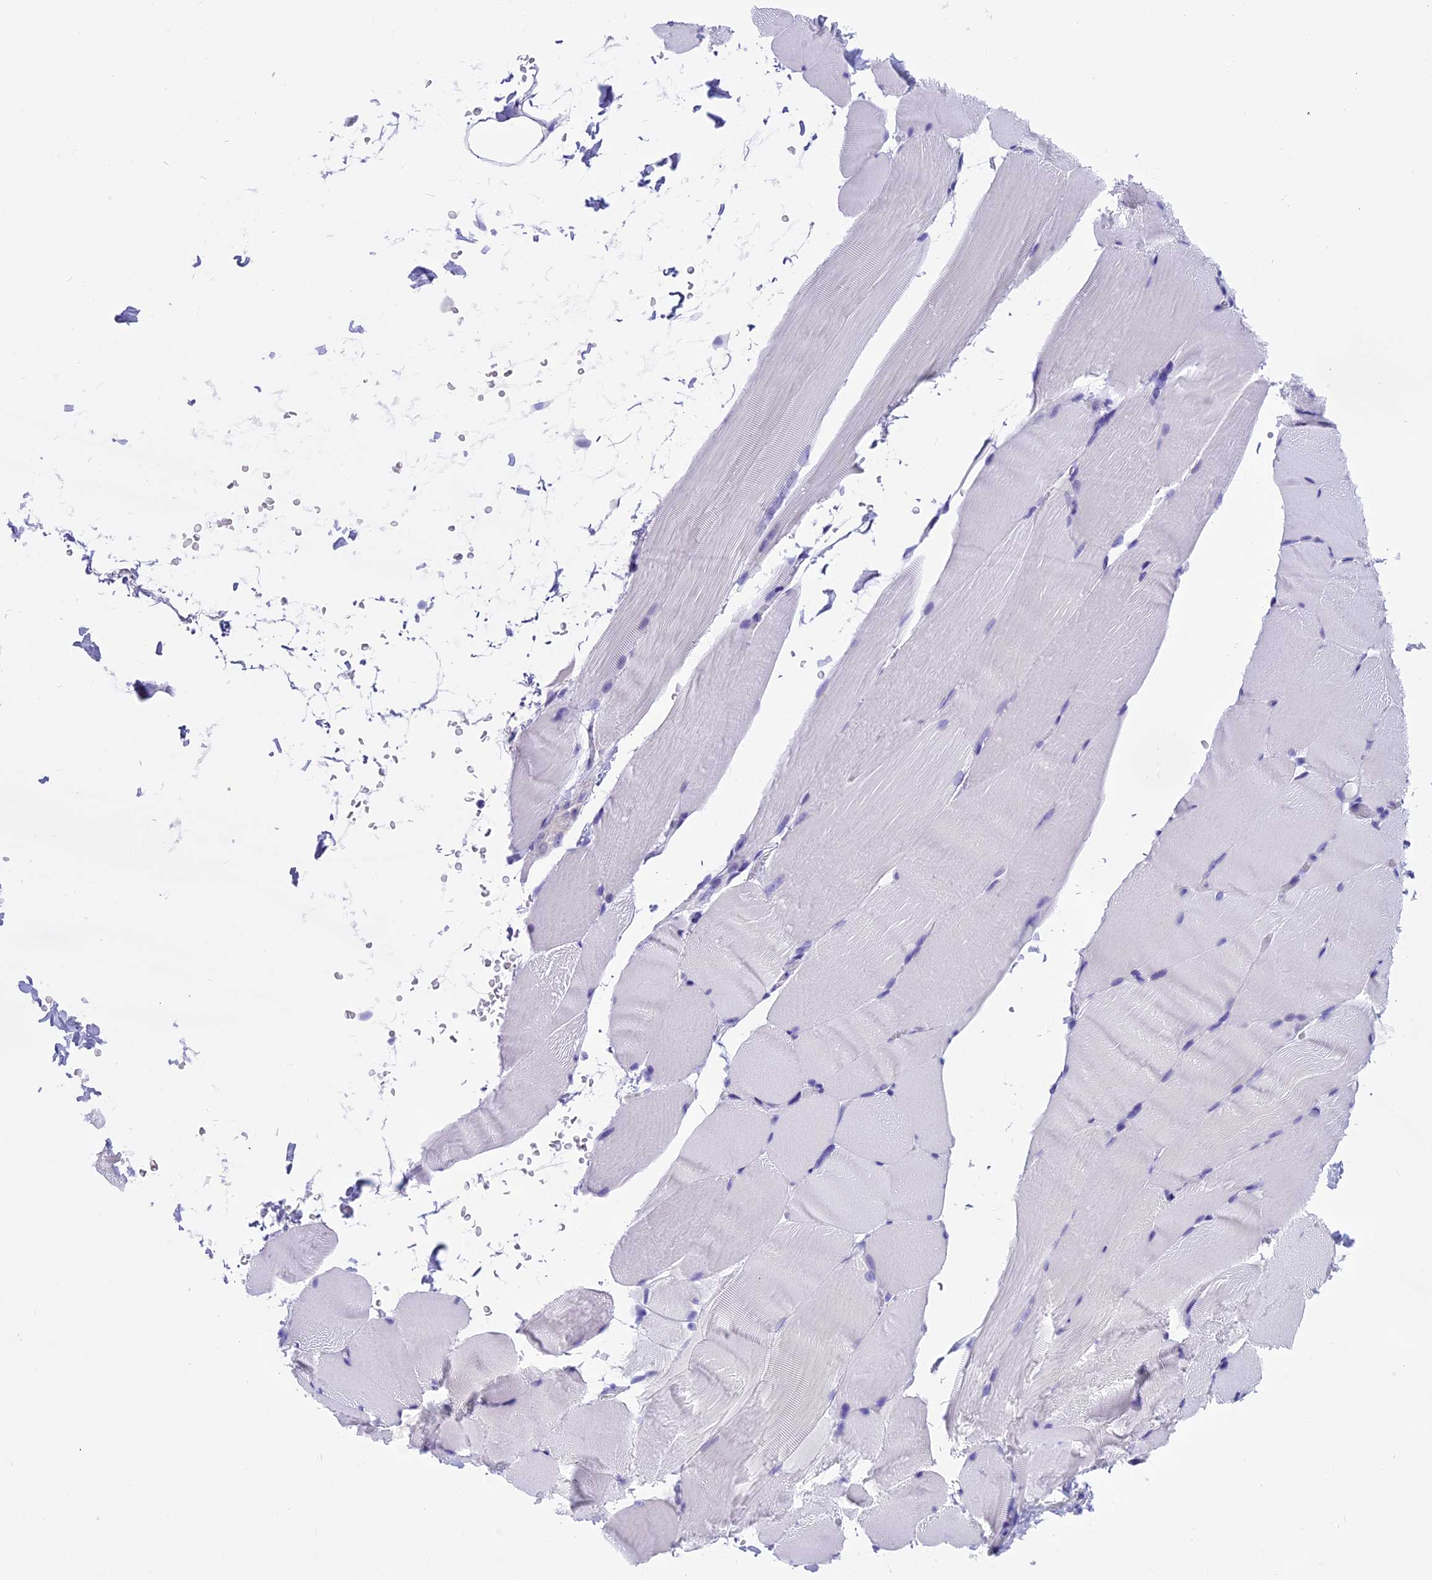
{"staining": {"intensity": "negative", "quantity": "none", "location": "none"}, "tissue": "skeletal muscle", "cell_type": "Myocytes", "image_type": "normal", "snomed": [{"axis": "morphology", "description": "Normal tissue, NOS"}, {"axis": "topography", "description": "Skeletal muscle"}, {"axis": "topography", "description": "Parathyroid gland"}], "caption": "This is an IHC image of benign human skeletal muscle. There is no positivity in myocytes.", "gene": "KCTD14", "patient": {"sex": "female", "age": 37}}